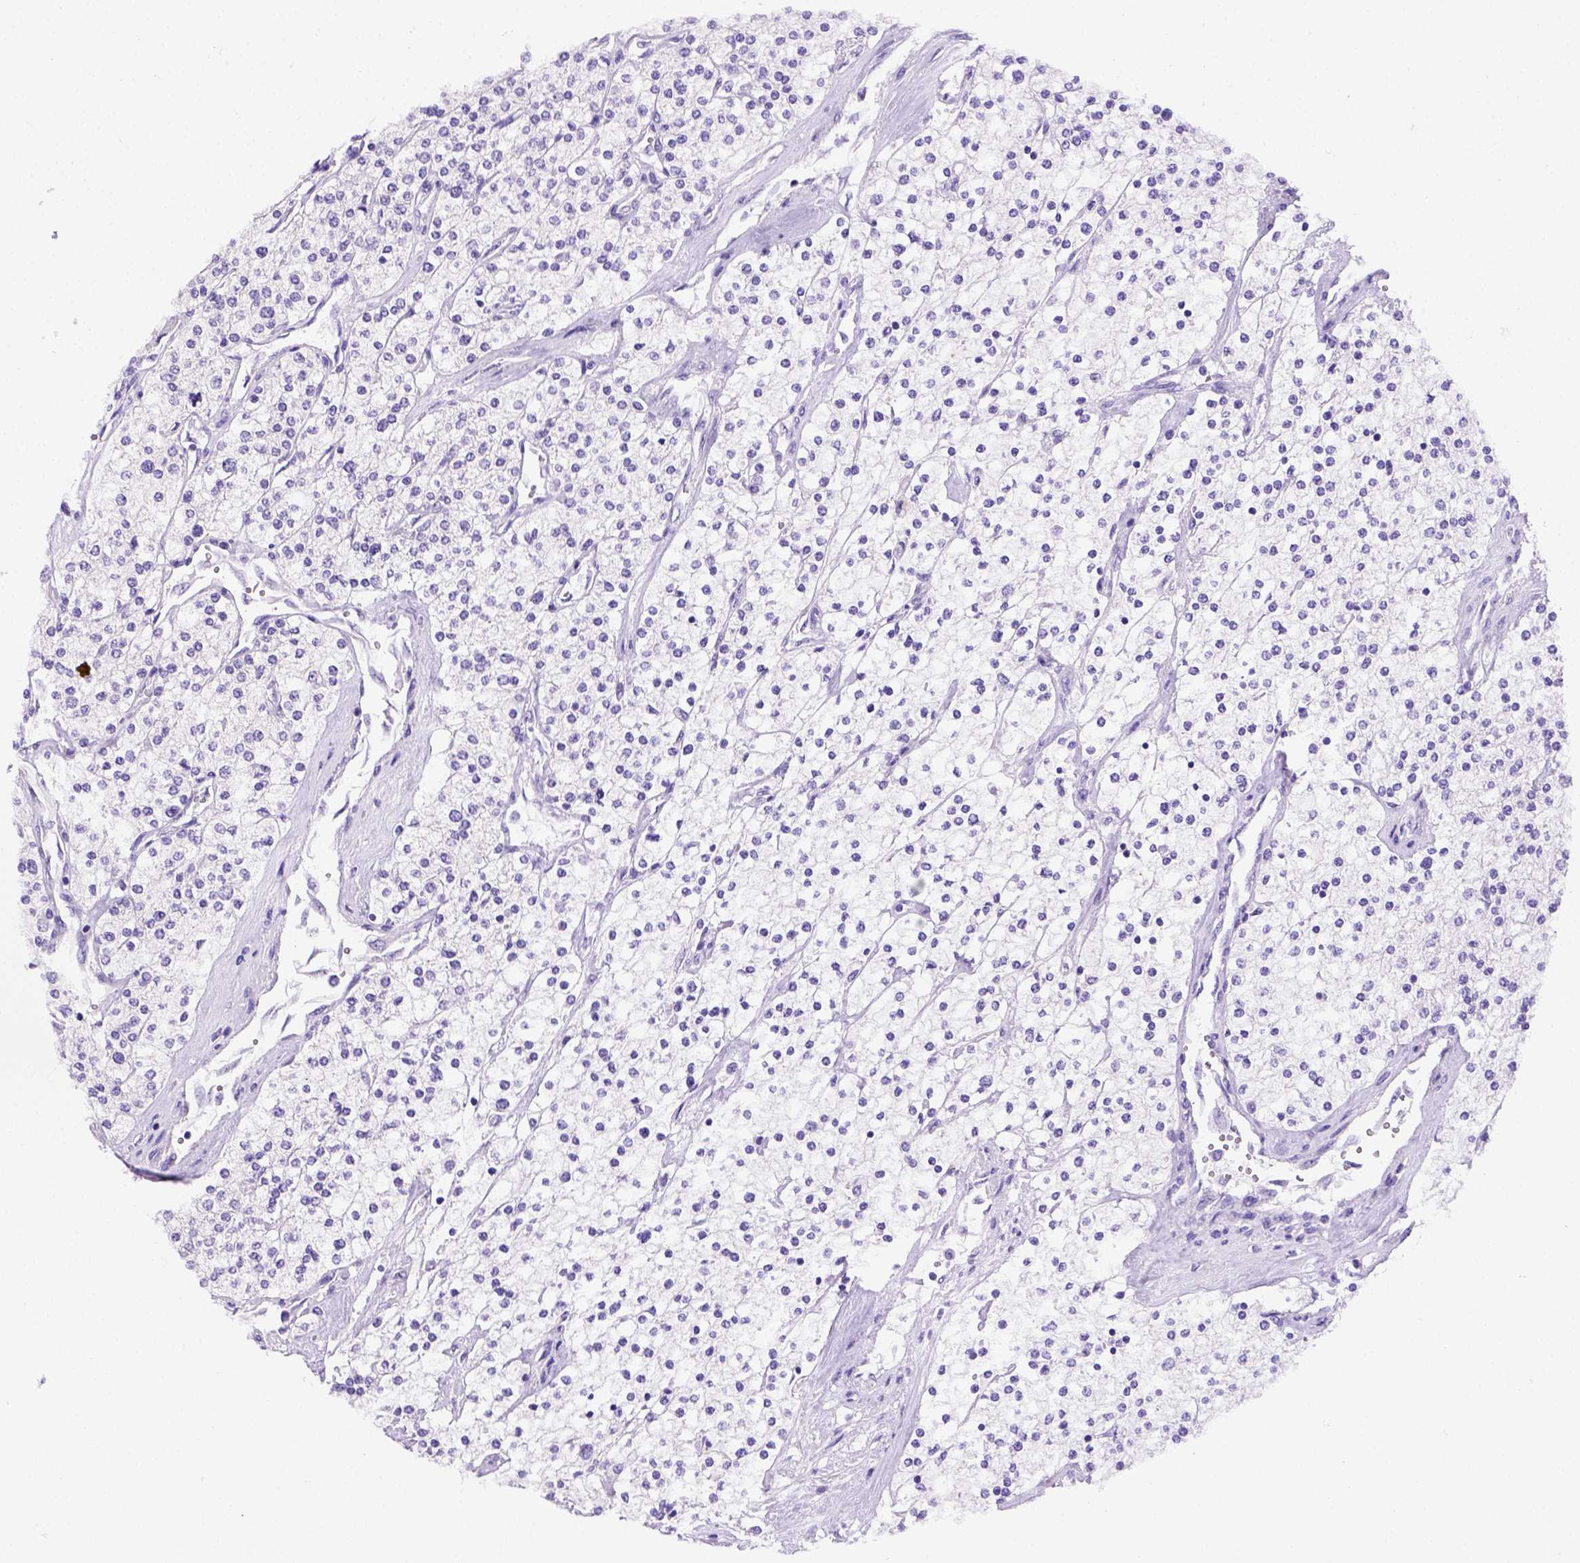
{"staining": {"intensity": "negative", "quantity": "none", "location": "none"}, "tissue": "renal cancer", "cell_type": "Tumor cells", "image_type": "cancer", "snomed": [{"axis": "morphology", "description": "Adenocarcinoma, NOS"}, {"axis": "topography", "description": "Kidney"}], "caption": "High power microscopy micrograph of an immunohistochemistry photomicrograph of renal cancer, revealing no significant positivity in tumor cells.", "gene": "FOXI1", "patient": {"sex": "male", "age": 80}}